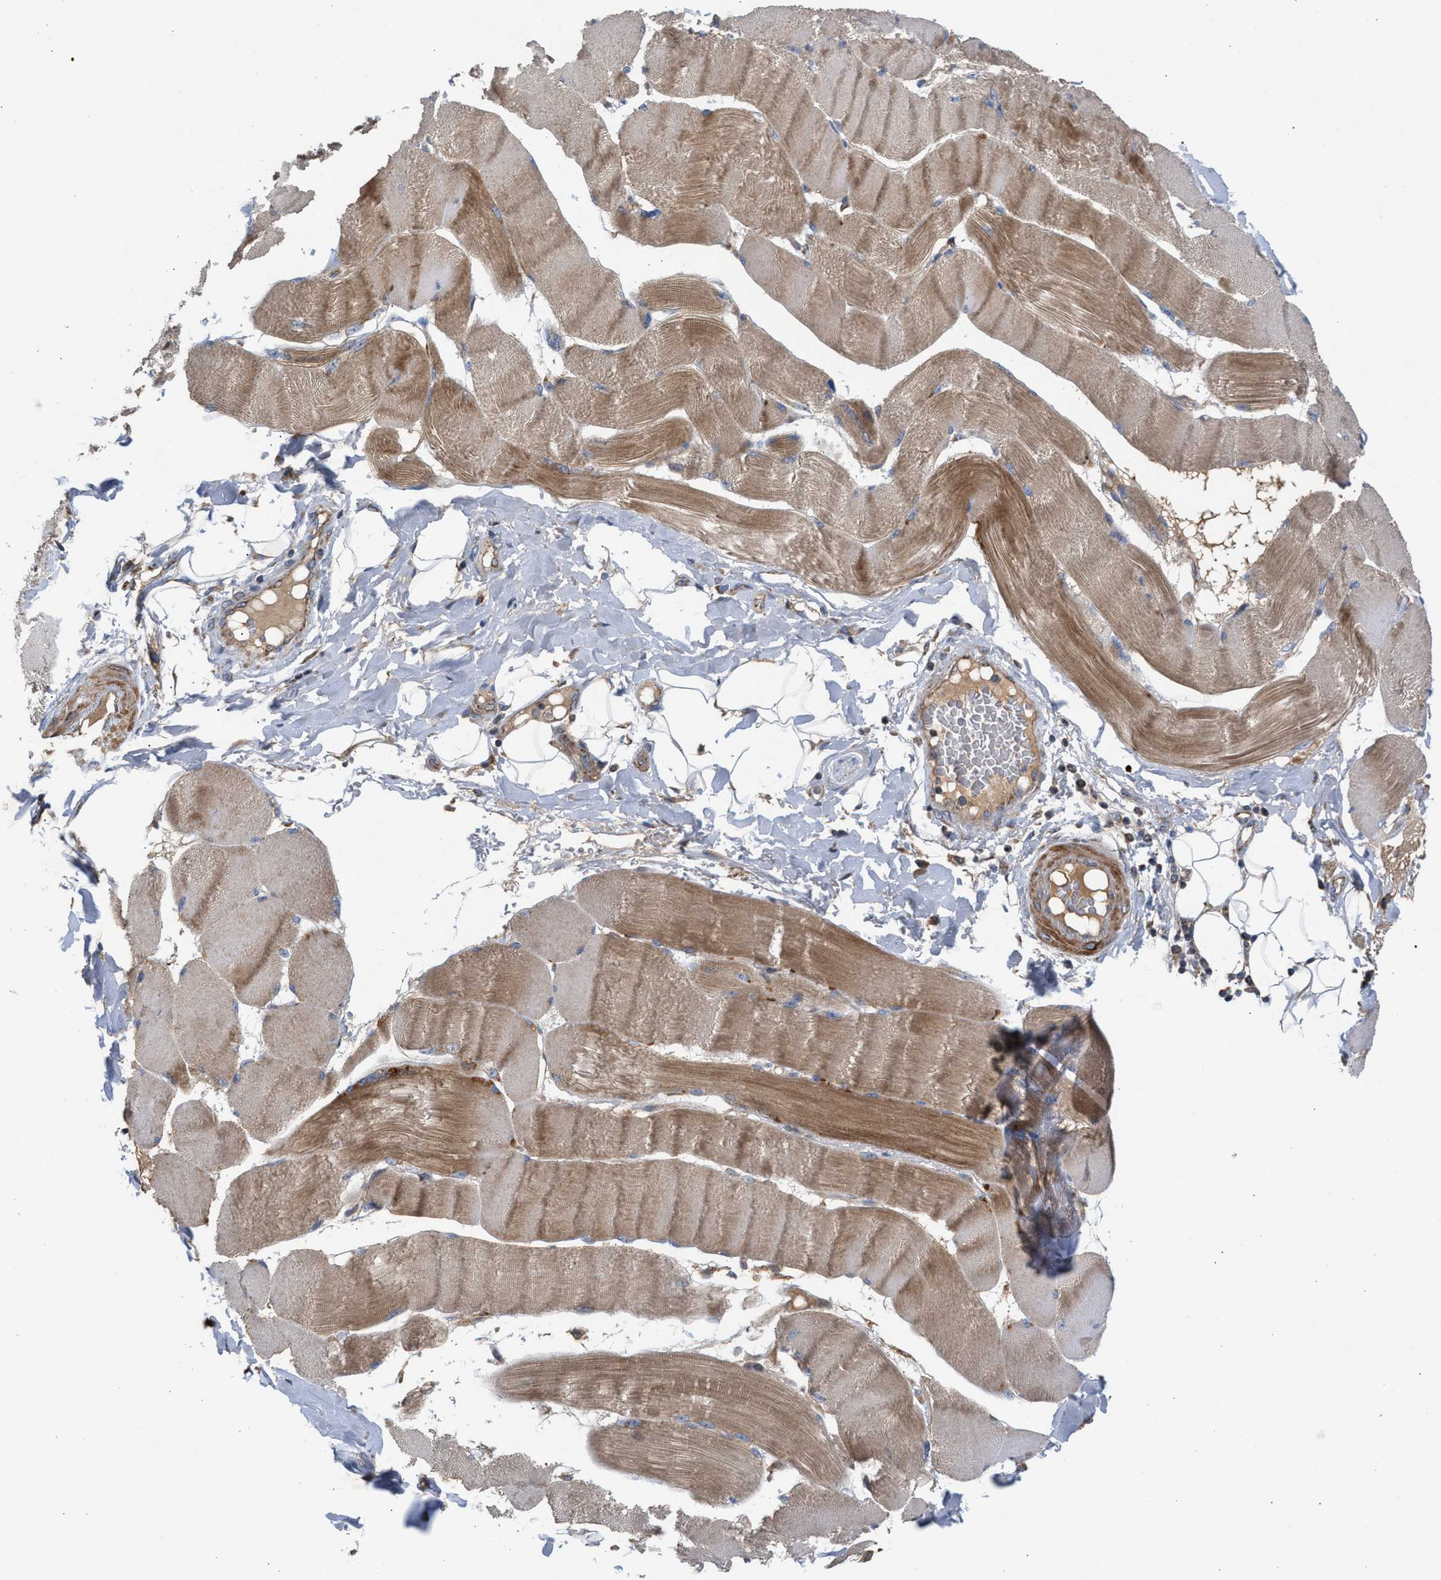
{"staining": {"intensity": "moderate", "quantity": ">75%", "location": "cytoplasmic/membranous"}, "tissue": "skeletal muscle", "cell_type": "Myocytes", "image_type": "normal", "snomed": [{"axis": "morphology", "description": "Normal tissue, NOS"}, {"axis": "topography", "description": "Skin"}, {"axis": "topography", "description": "Skeletal muscle"}], "caption": "Skeletal muscle stained for a protein exhibits moderate cytoplasmic/membranous positivity in myocytes. (Stains: DAB (3,3'-diaminobenzidine) in brown, nuclei in blue, Microscopy: brightfield microscopy at high magnification).", "gene": "TACO1", "patient": {"sex": "male", "age": 83}}